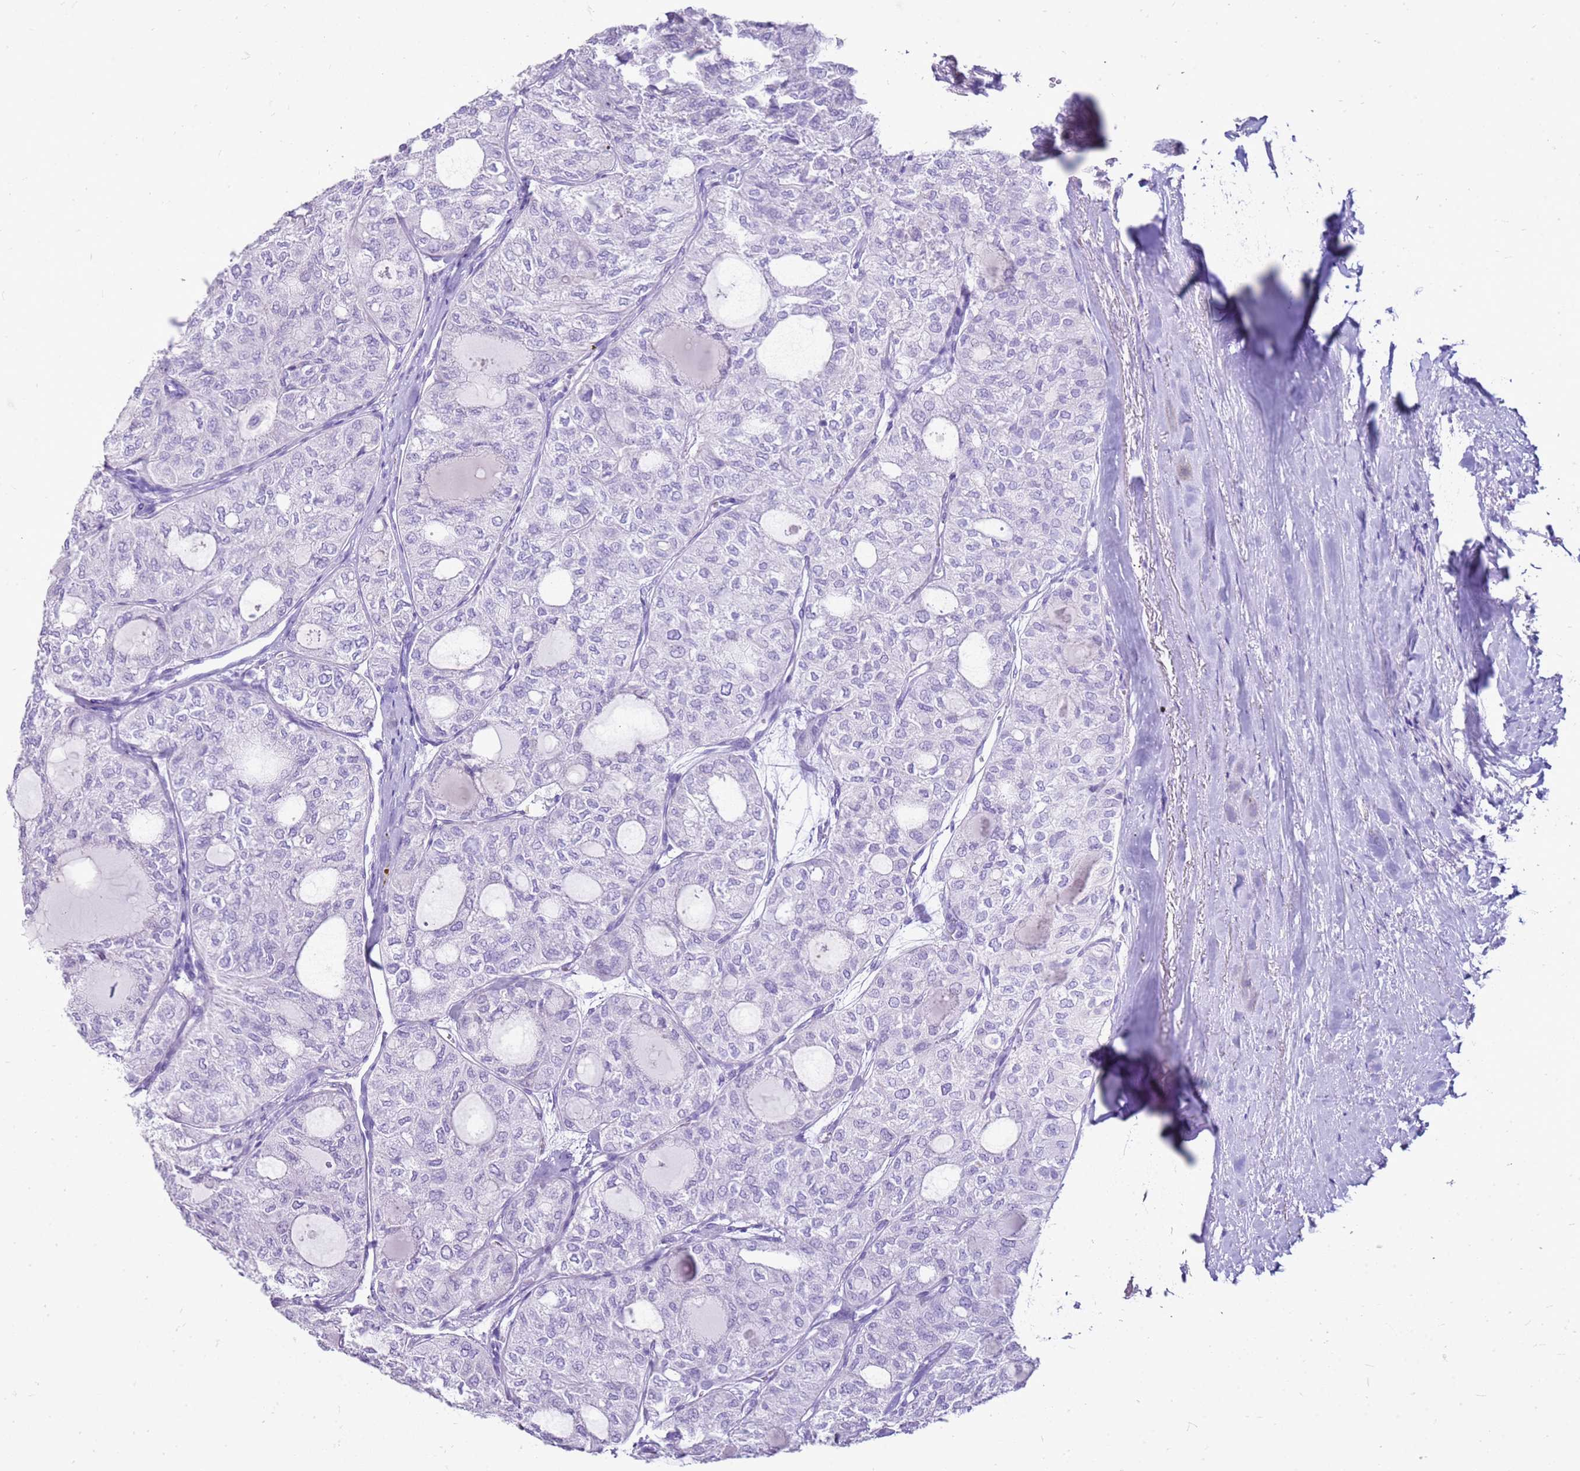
{"staining": {"intensity": "negative", "quantity": "none", "location": "none"}, "tissue": "thyroid cancer", "cell_type": "Tumor cells", "image_type": "cancer", "snomed": [{"axis": "morphology", "description": "Follicular adenoma carcinoma, NOS"}, {"axis": "topography", "description": "Thyroid gland"}], "caption": "The immunohistochemistry (IHC) photomicrograph has no significant staining in tumor cells of thyroid cancer (follicular adenoma carcinoma) tissue.", "gene": "CA8", "patient": {"sex": "male", "age": 75}}